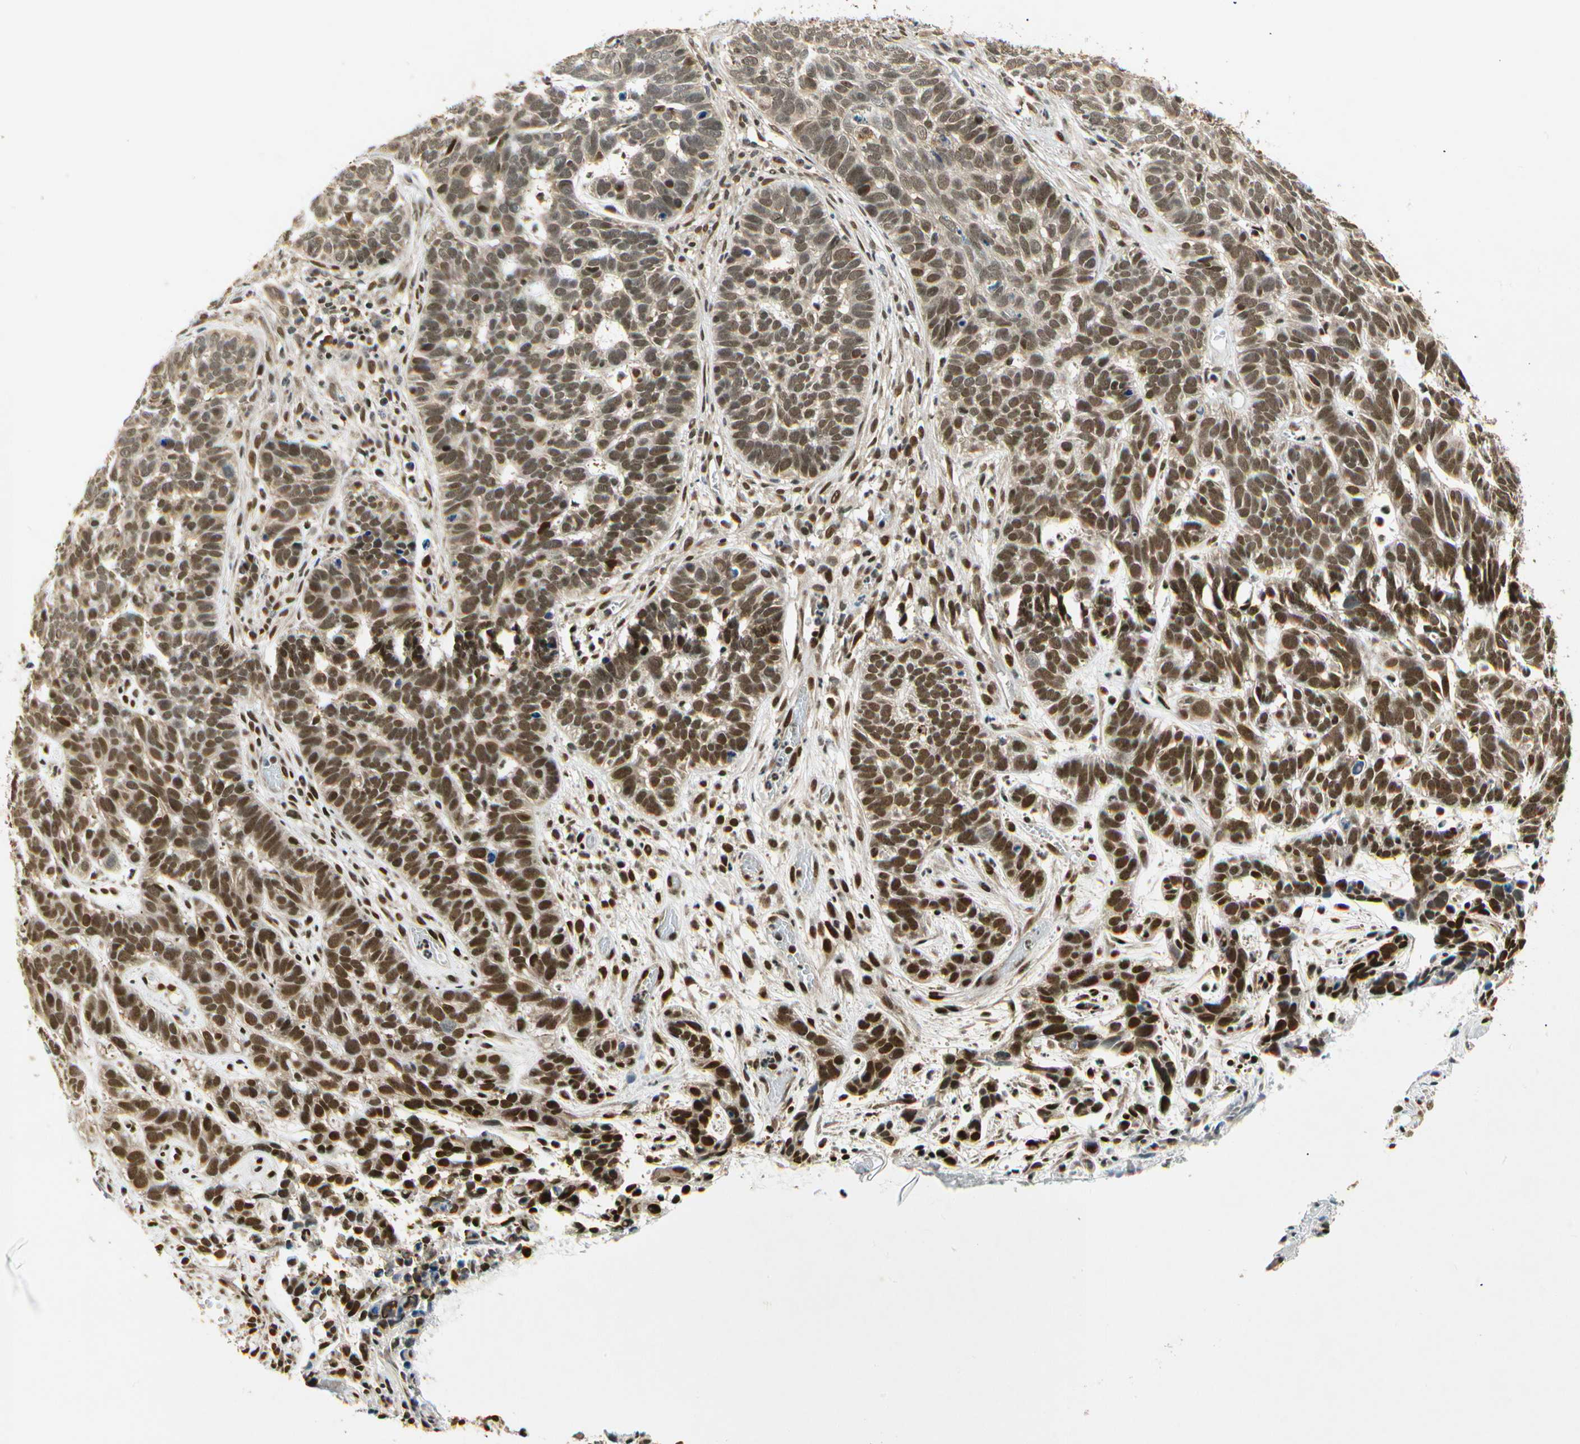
{"staining": {"intensity": "strong", "quantity": ">75%", "location": "cytoplasmic/membranous,nuclear"}, "tissue": "skin cancer", "cell_type": "Tumor cells", "image_type": "cancer", "snomed": [{"axis": "morphology", "description": "Basal cell carcinoma"}, {"axis": "topography", "description": "Skin"}], "caption": "Strong cytoplasmic/membranous and nuclear staining is present in about >75% of tumor cells in skin cancer (basal cell carcinoma). The staining is performed using DAB brown chromogen to label protein expression. The nuclei are counter-stained blue using hematoxylin.", "gene": "EIF1AX", "patient": {"sex": "male", "age": 87}}